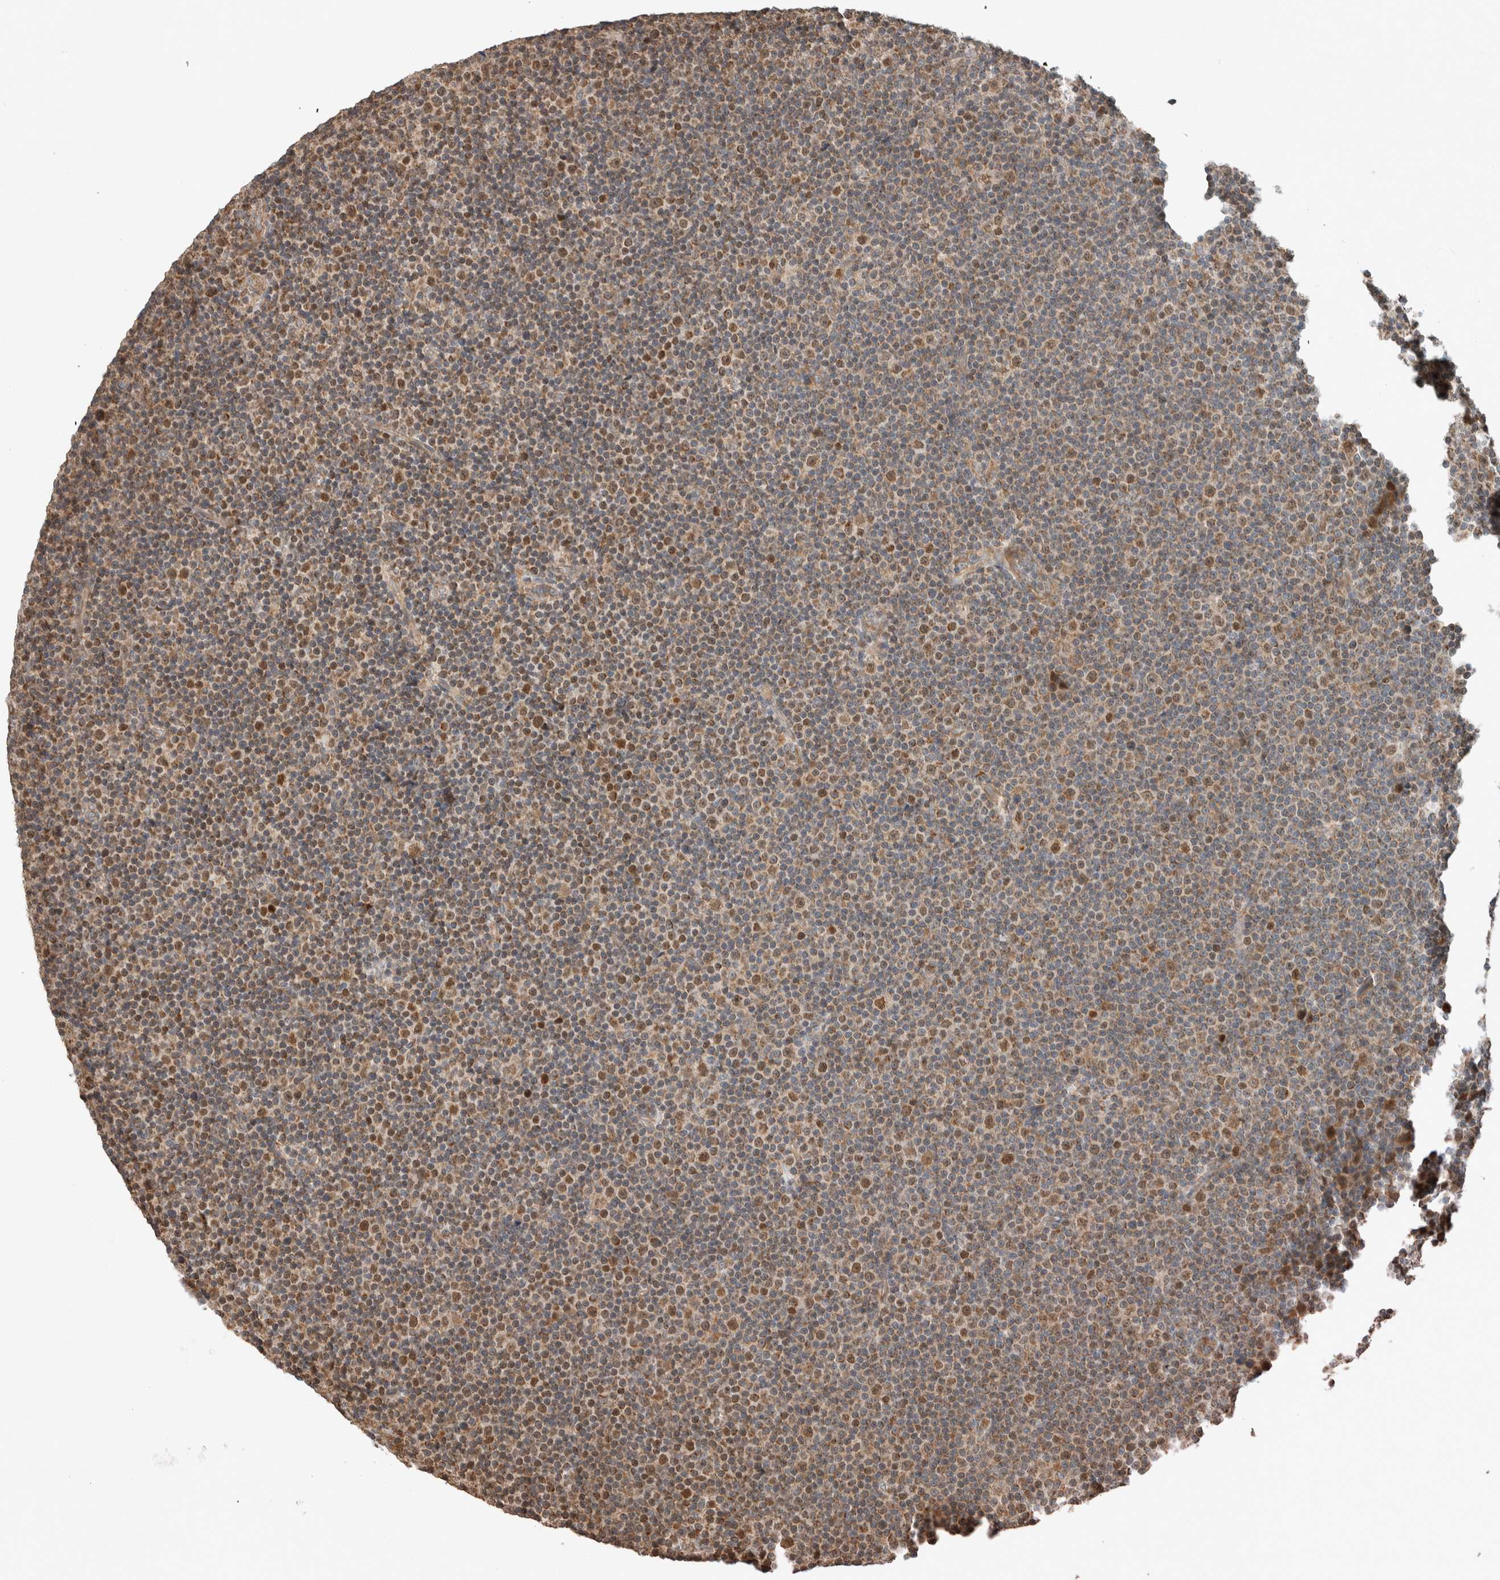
{"staining": {"intensity": "moderate", "quantity": "25%-75%", "location": "cytoplasmic/membranous,nuclear"}, "tissue": "lymphoma", "cell_type": "Tumor cells", "image_type": "cancer", "snomed": [{"axis": "morphology", "description": "Malignant lymphoma, non-Hodgkin's type, Low grade"}, {"axis": "topography", "description": "Lymph node"}], "caption": "A histopathology image showing moderate cytoplasmic/membranous and nuclear positivity in about 25%-75% of tumor cells in lymphoma, as visualized by brown immunohistochemical staining.", "gene": "GINS4", "patient": {"sex": "female", "age": 67}}